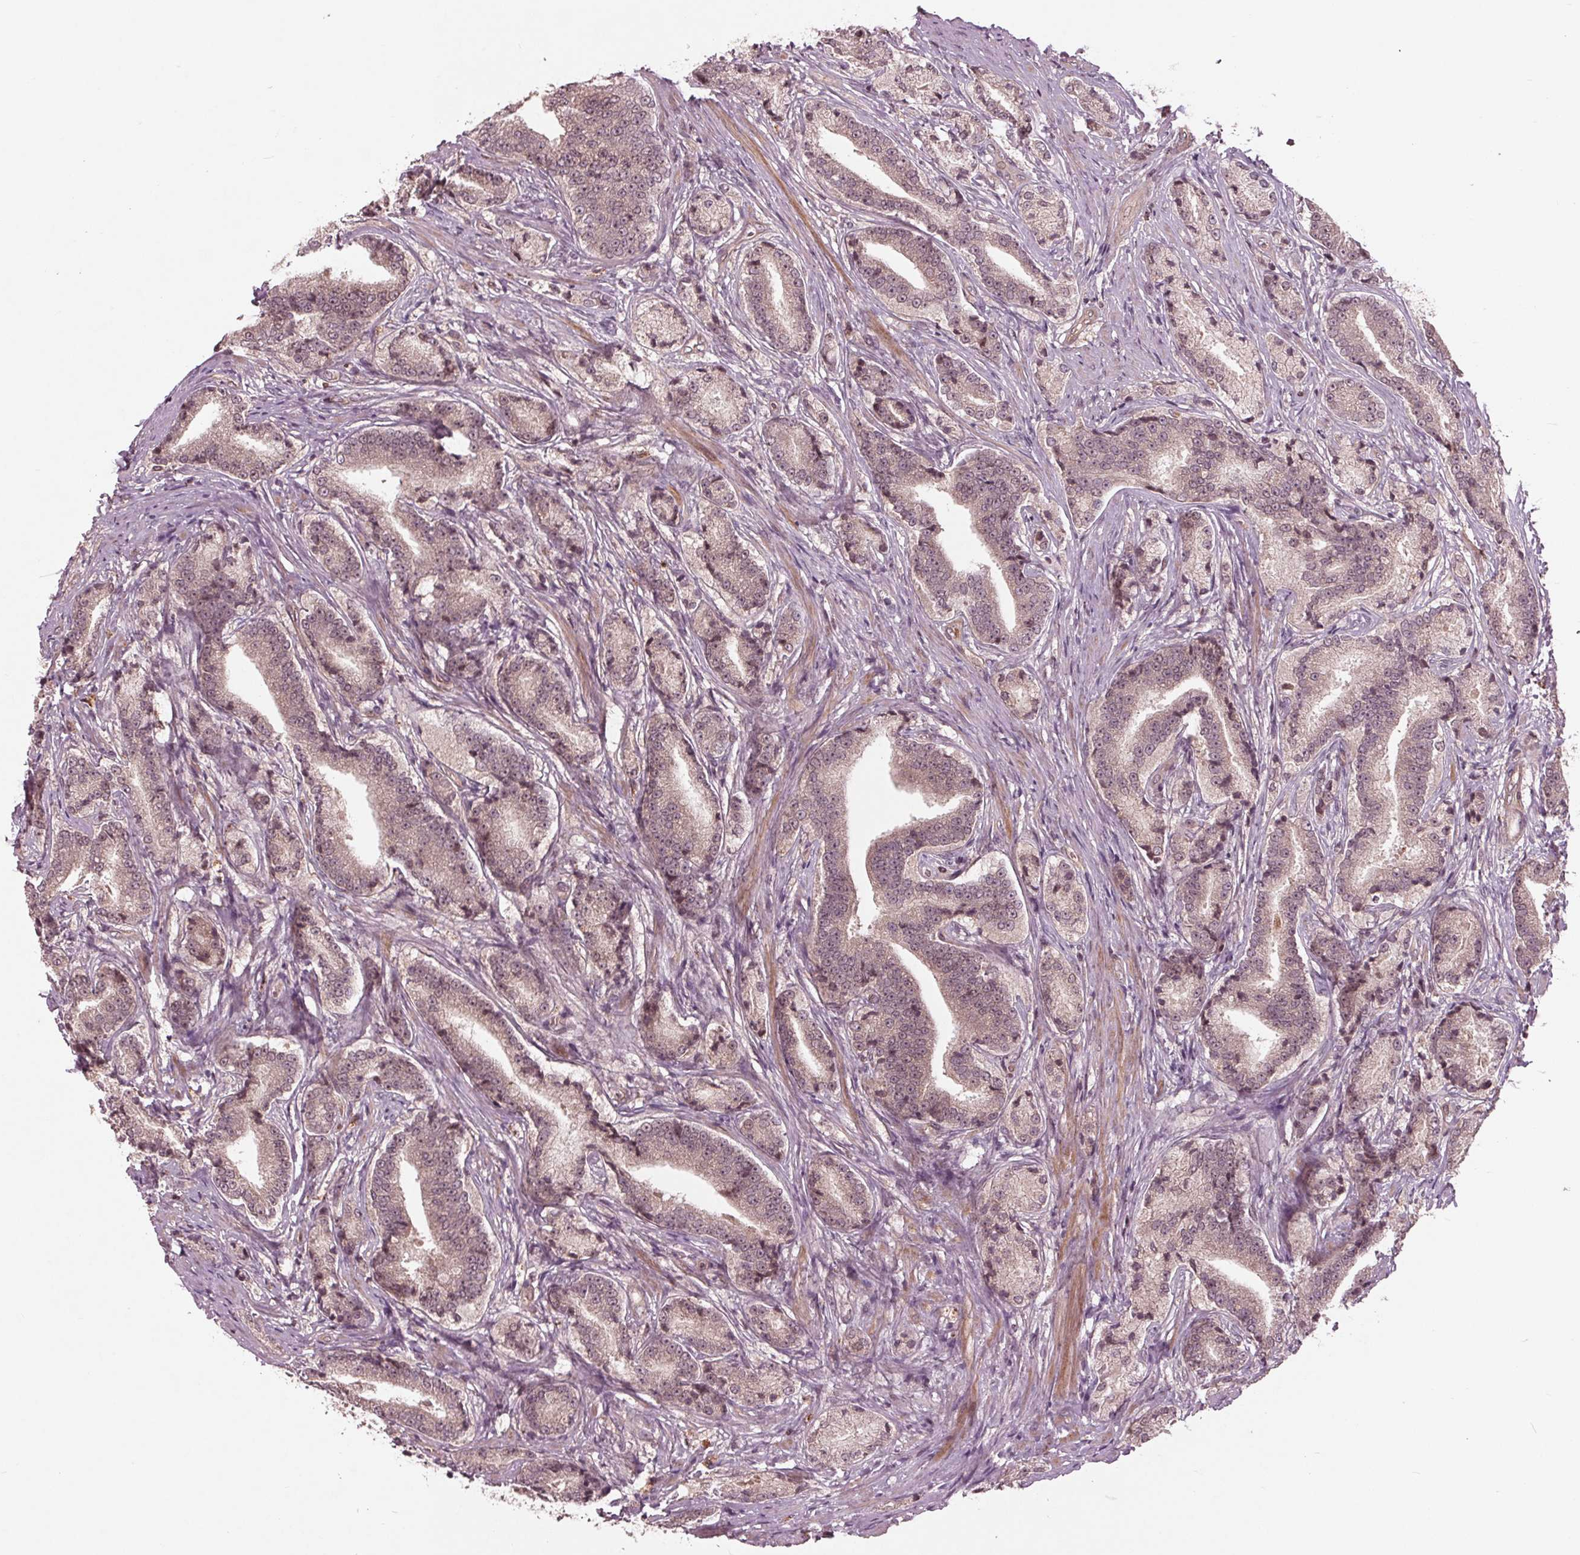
{"staining": {"intensity": "weak", "quantity": "<25%", "location": "cytoplasmic/membranous"}, "tissue": "prostate cancer", "cell_type": "Tumor cells", "image_type": "cancer", "snomed": [{"axis": "morphology", "description": "Adenocarcinoma, High grade"}, {"axis": "topography", "description": "Prostate and seminal vesicle, NOS"}], "caption": "Tumor cells are negative for brown protein staining in prostate cancer.", "gene": "CDKL4", "patient": {"sex": "male", "age": 61}}